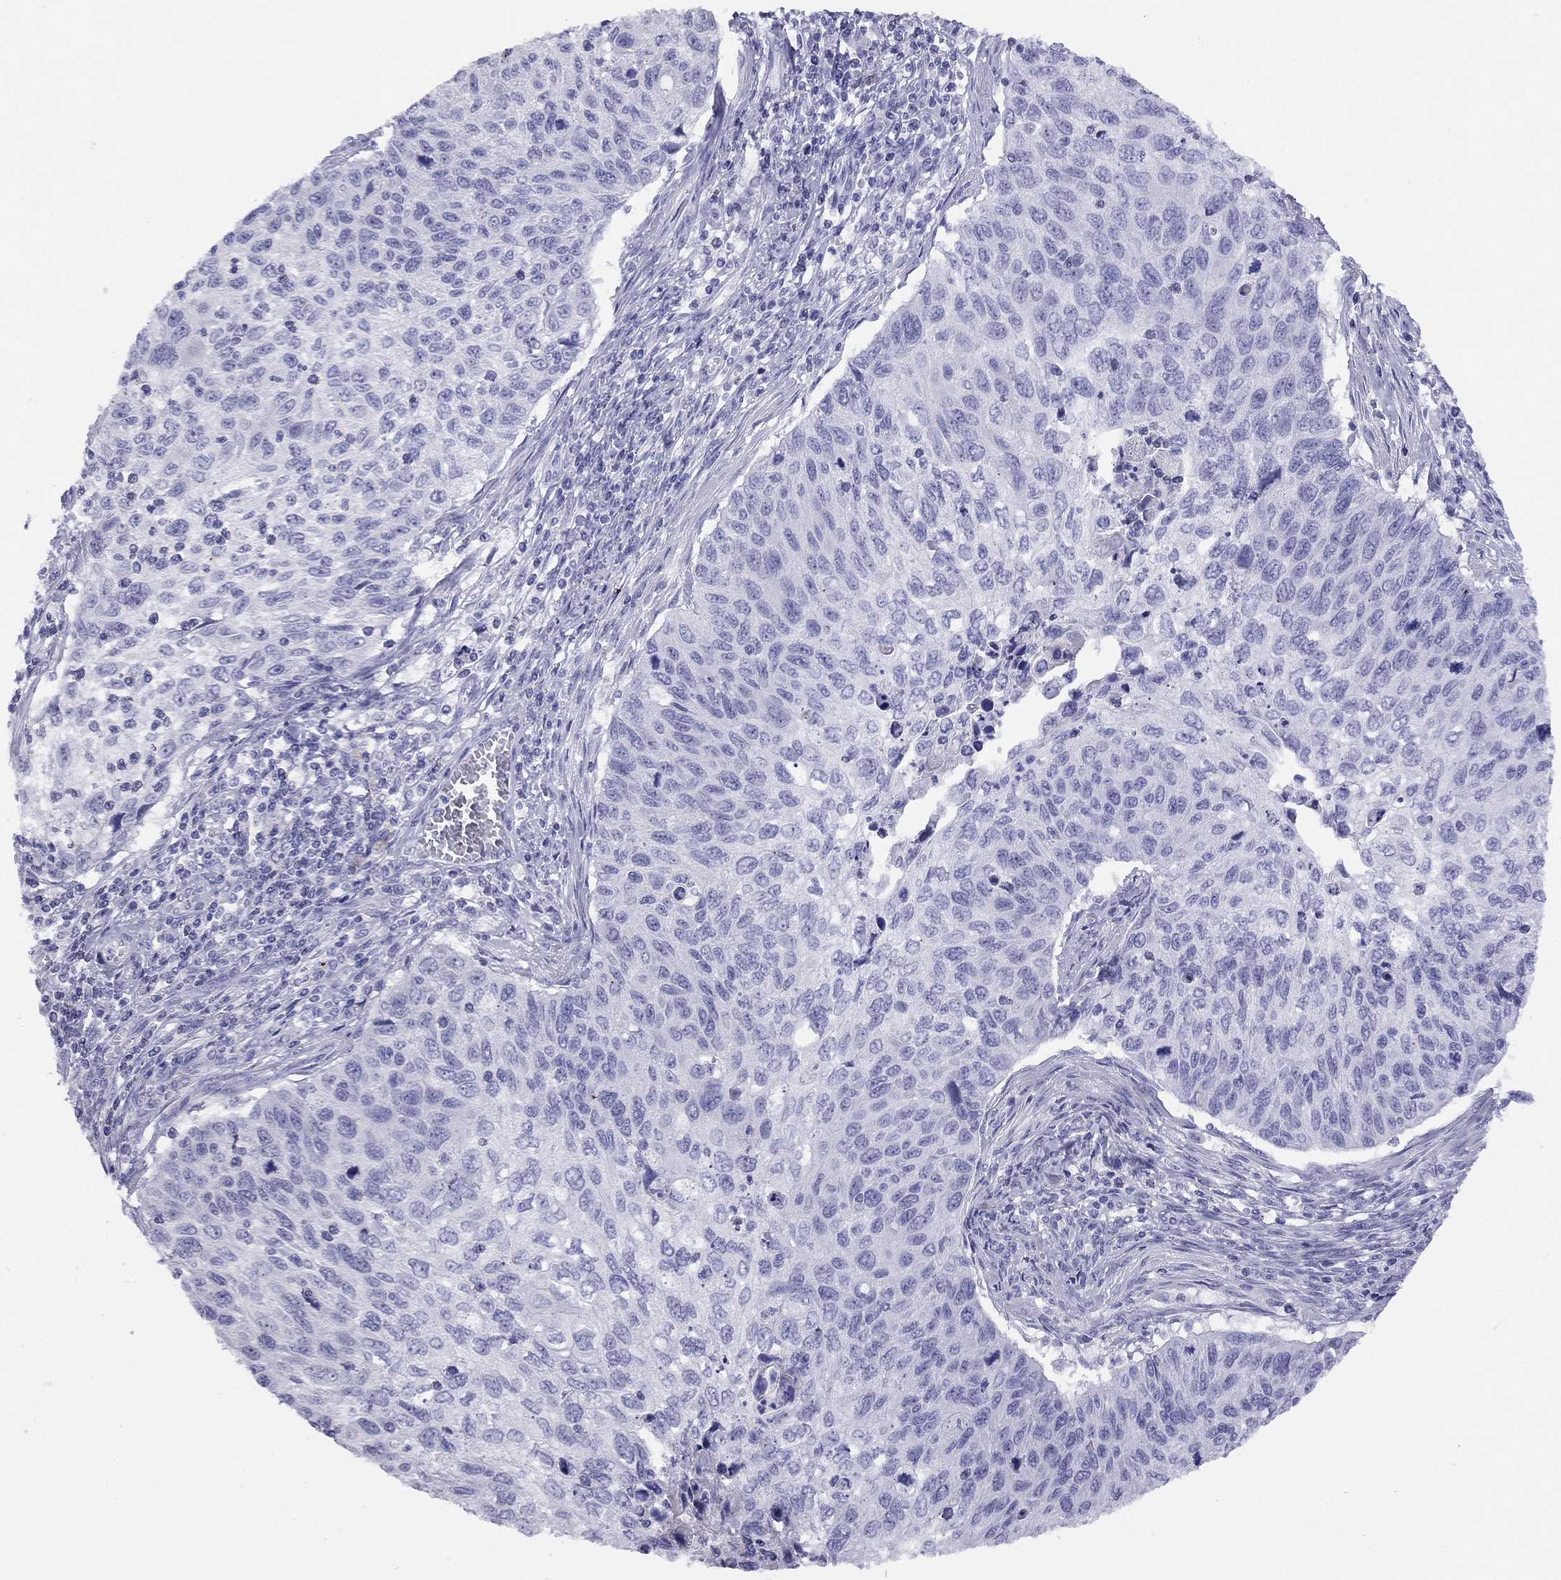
{"staining": {"intensity": "negative", "quantity": "none", "location": "none"}, "tissue": "cervical cancer", "cell_type": "Tumor cells", "image_type": "cancer", "snomed": [{"axis": "morphology", "description": "Squamous cell carcinoma, NOS"}, {"axis": "topography", "description": "Cervix"}], "caption": "This histopathology image is of cervical cancer stained with immunohistochemistry to label a protein in brown with the nuclei are counter-stained blue. There is no expression in tumor cells.", "gene": "LYAR", "patient": {"sex": "female", "age": 70}}